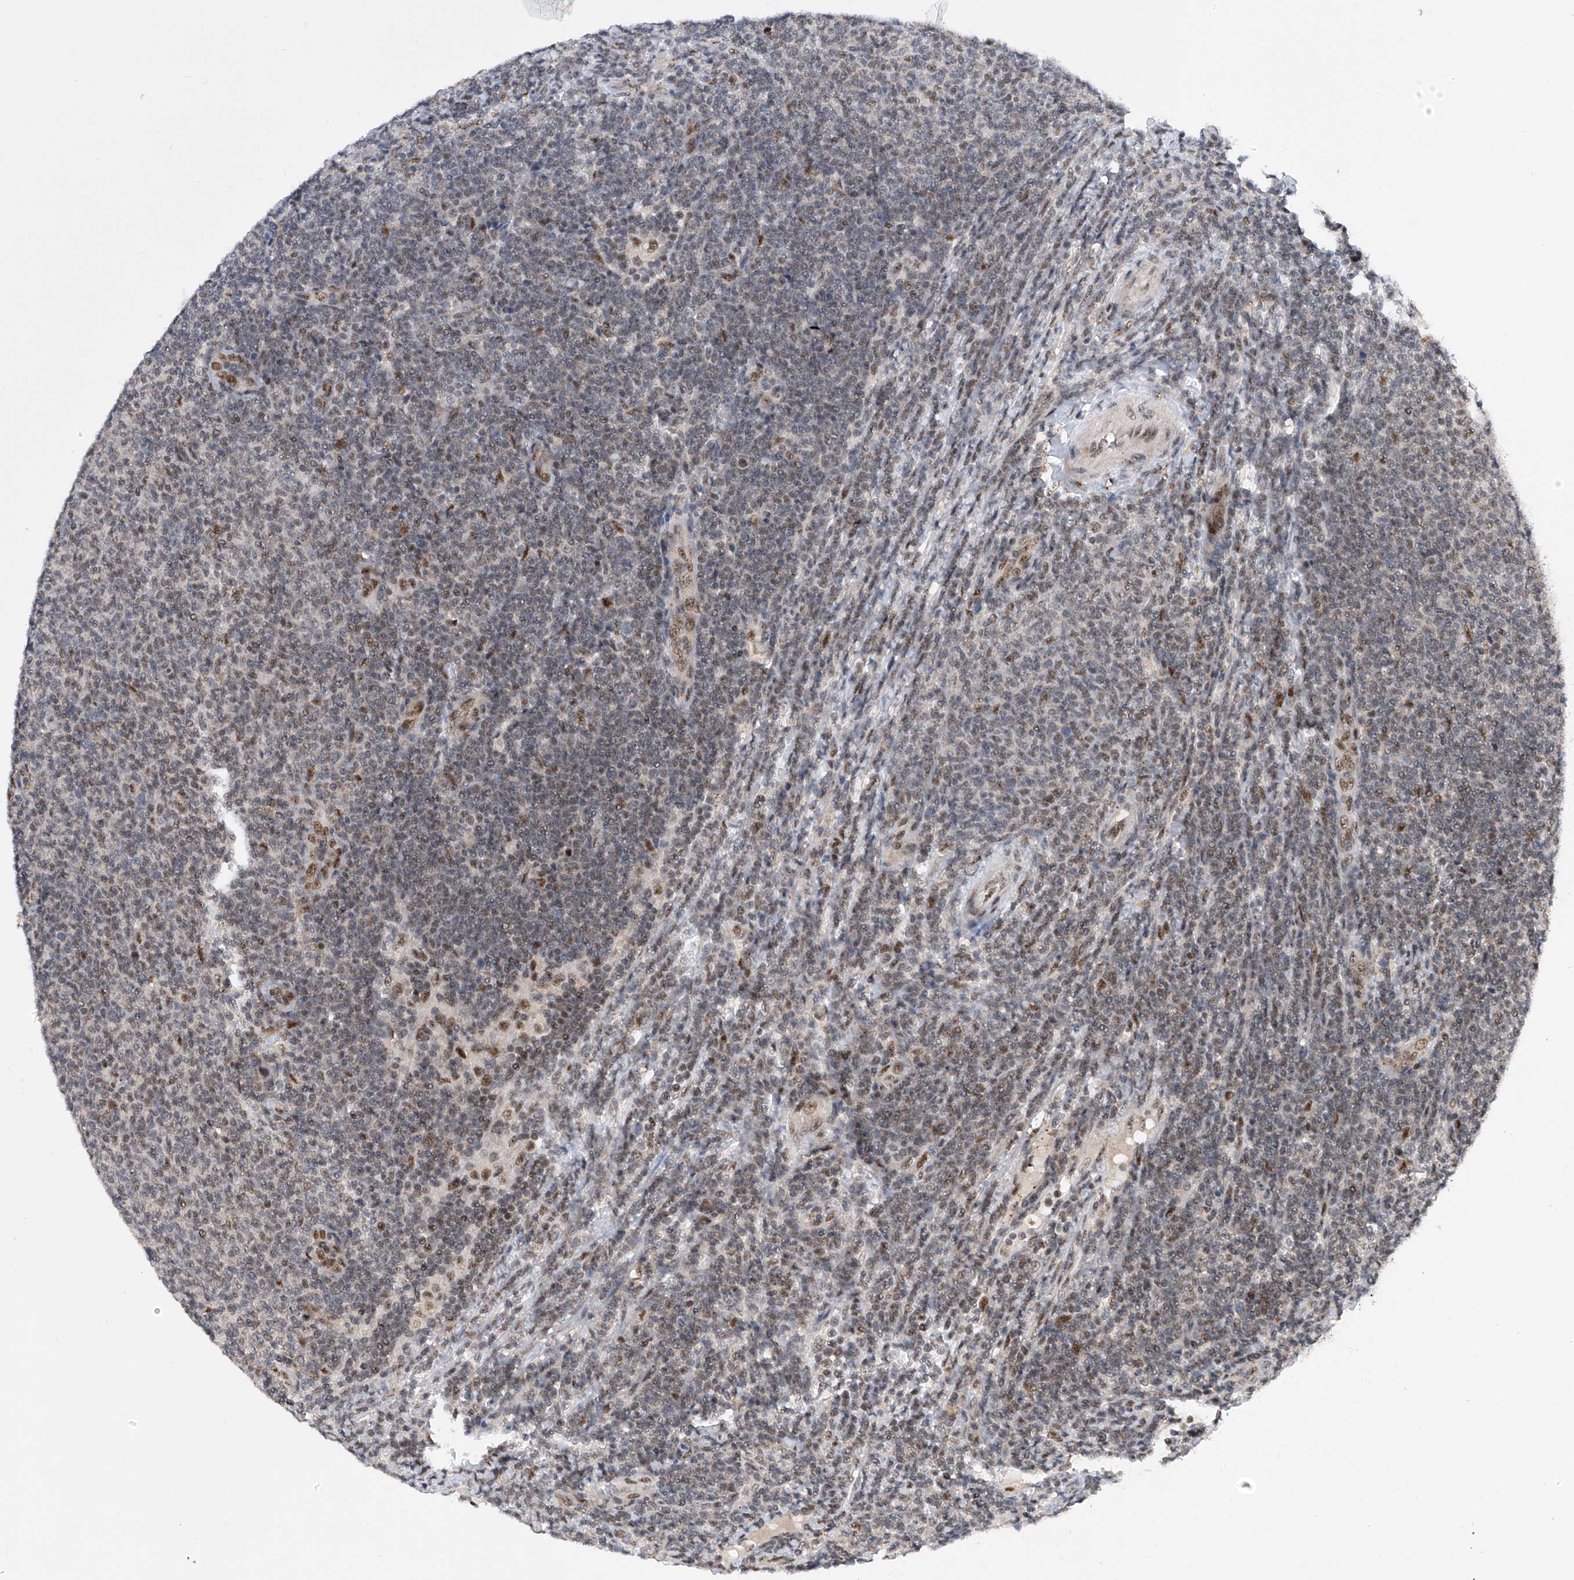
{"staining": {"intensity": "weak", "quantity": "25%-75%", "location": "nuclear"}, "tissue": "lymphoma", "cell_type": "Tumor cells", "image_type": "cancer", "snomed": [{"axis": "morphology", "description": "Malignant lymphoma, non-Hodgkin's type, Low grade"}, {"axis": "topography", "description": "Lymph node"}], "caption": "Malignant lymphoma, non-Hodgkin's type (low-grade) tissue exhibits weak nuclear positivity in approximately 25%-75% of tumor cells, visualized by immunohistochemistry.", "gene": "RAD54L", "patient": {"sex": "male", "age": 66}}